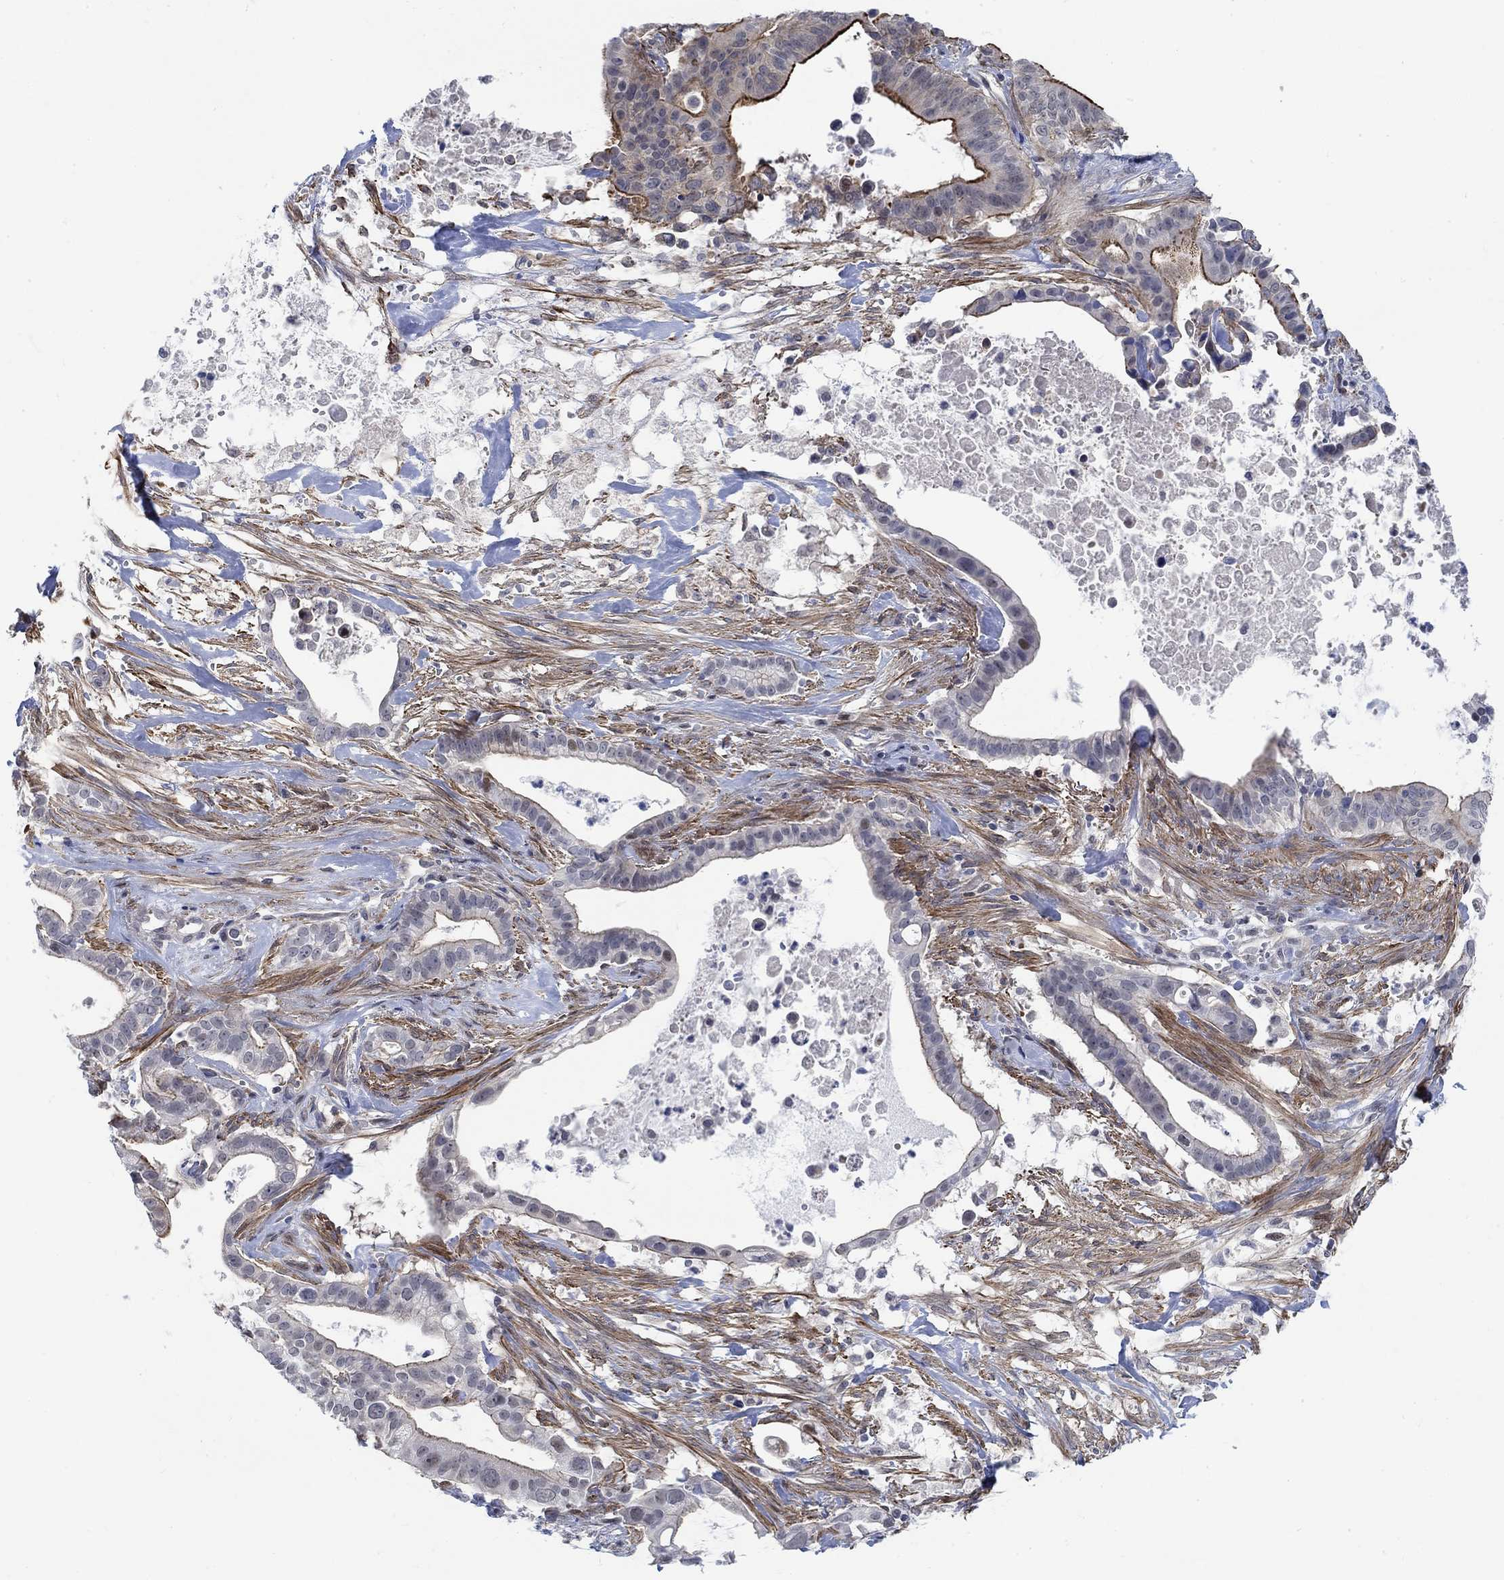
{"staining": {"intensity": "strong", "quantity": "<25%", "location": "cytoplasmic/membranous"}, "tissue": "pancreatic cancer", "cell_type": "Tumor cells", "image_type": "cancer", "snomed": [{"axis": "morphology", "description": "Adenocarcinoma, NOS"}, {"axis": "topography", "description": "Pancreas"}], "caption": "Immunohistochemical staining of pancreatic cancer (adenocarcinoma) shows strong cytoplasmic/membranous protein positivity in approximately <25% of tumor cells. The staining is performed using DAB (3,3'-diaminobenzidine) brown chromogen to label protein expression. The nuclei are counter-stained blue using hematoxylin.", "gene": "KCNH8", "patient": {"sex": "male", "age": 61}}